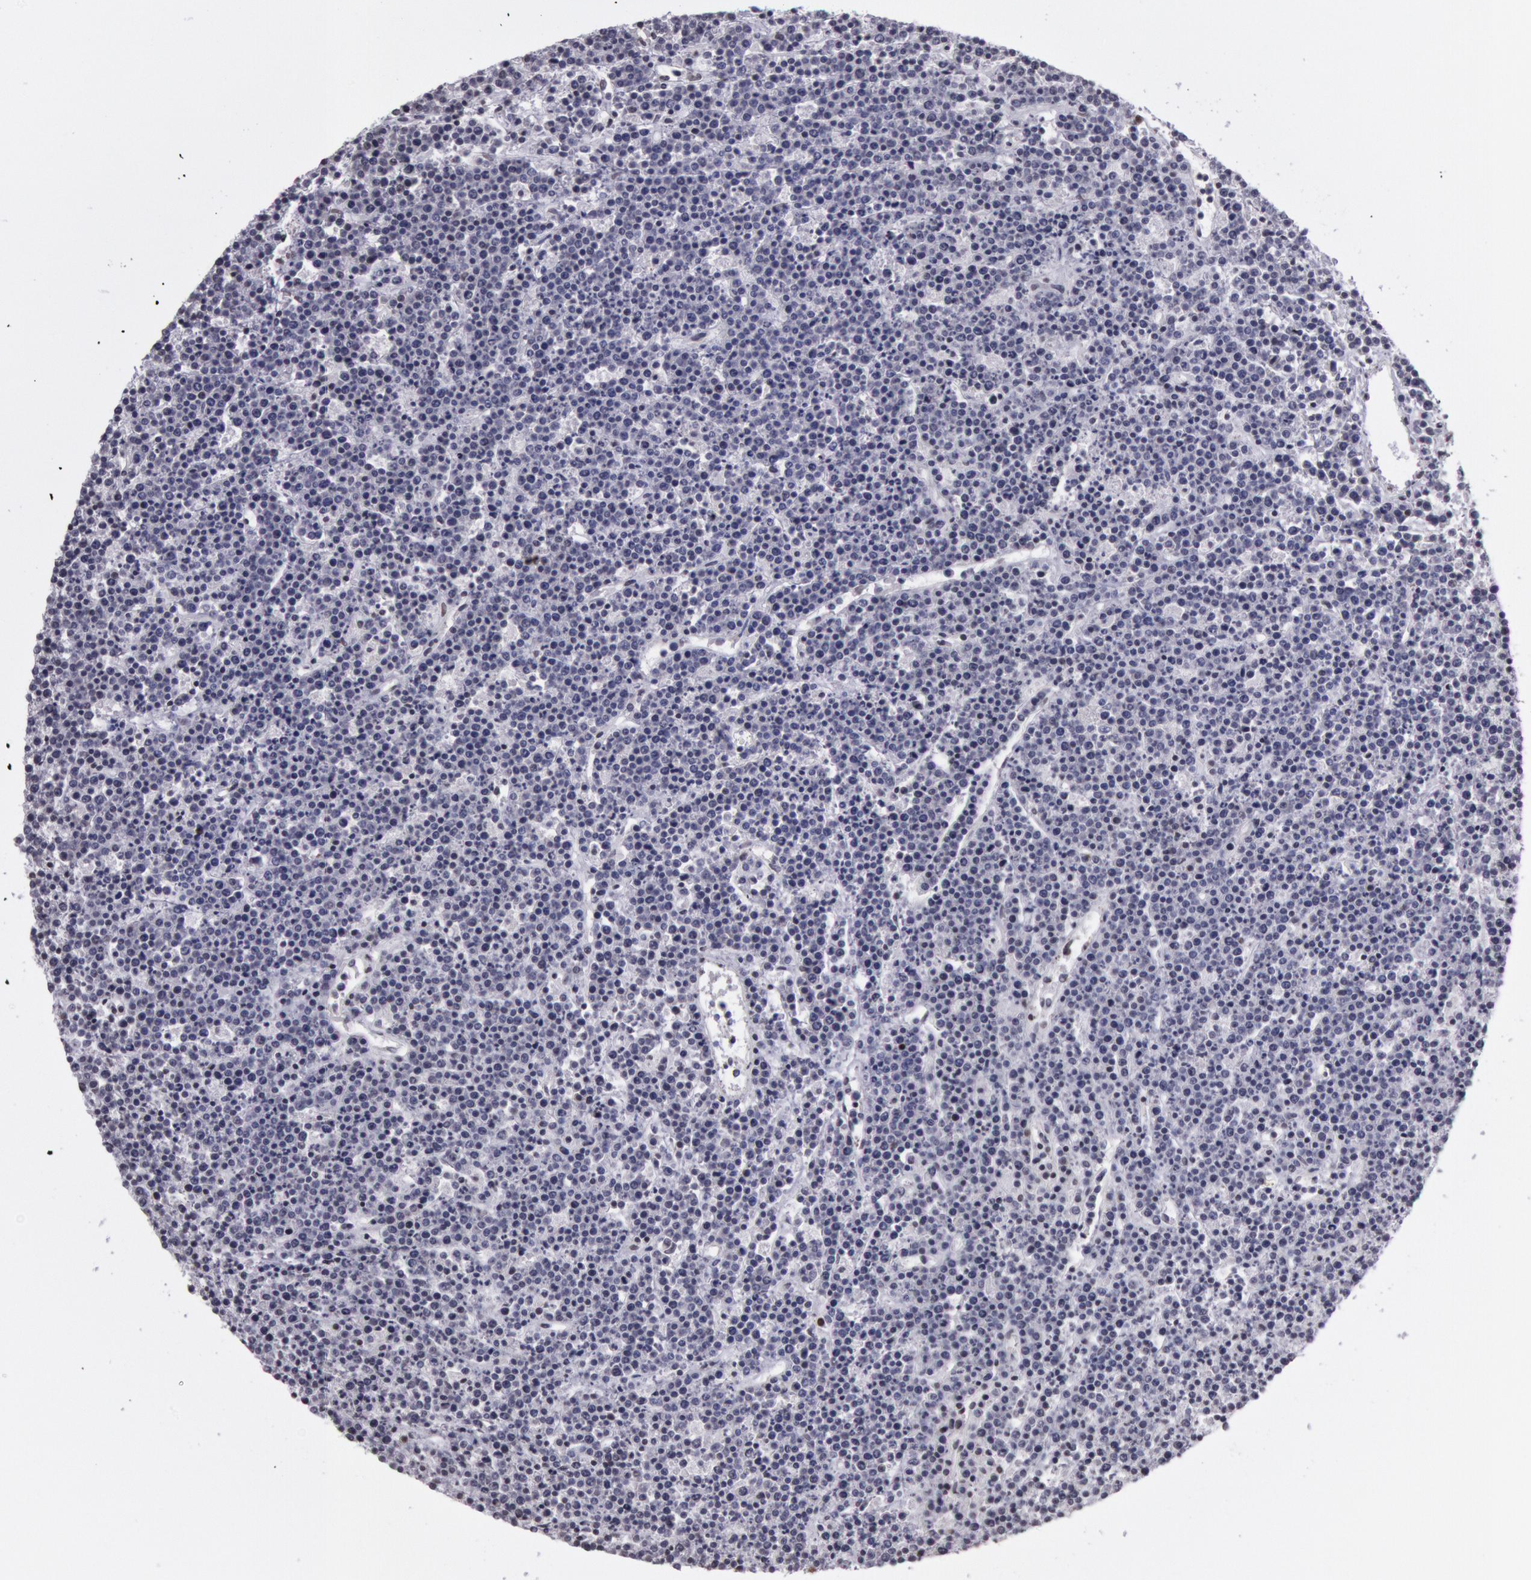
{"staining": {"intensity": "strong", "quantity": ">75%", "location": "nuclear"}, "tissue": "lymphoma", "cell_type": "Tumor cells", "image_type": "cancer", "snomed": [{"axis": "morphology", "description": "Malignant lymphoma, non-Hodgkin's type, High grade"}, {"axis": "topography", "description": "Ovary"}], "caption": "This micrograph reveals immunohistochemistry (IHC) staining of human malignant lymphoma, non-Hodgkin's type (high-grade), with high strong nuclear staining in about >75% of tumor cells.", "gene": "NKAP", "patient": {"sex": "female", "age": 56}}